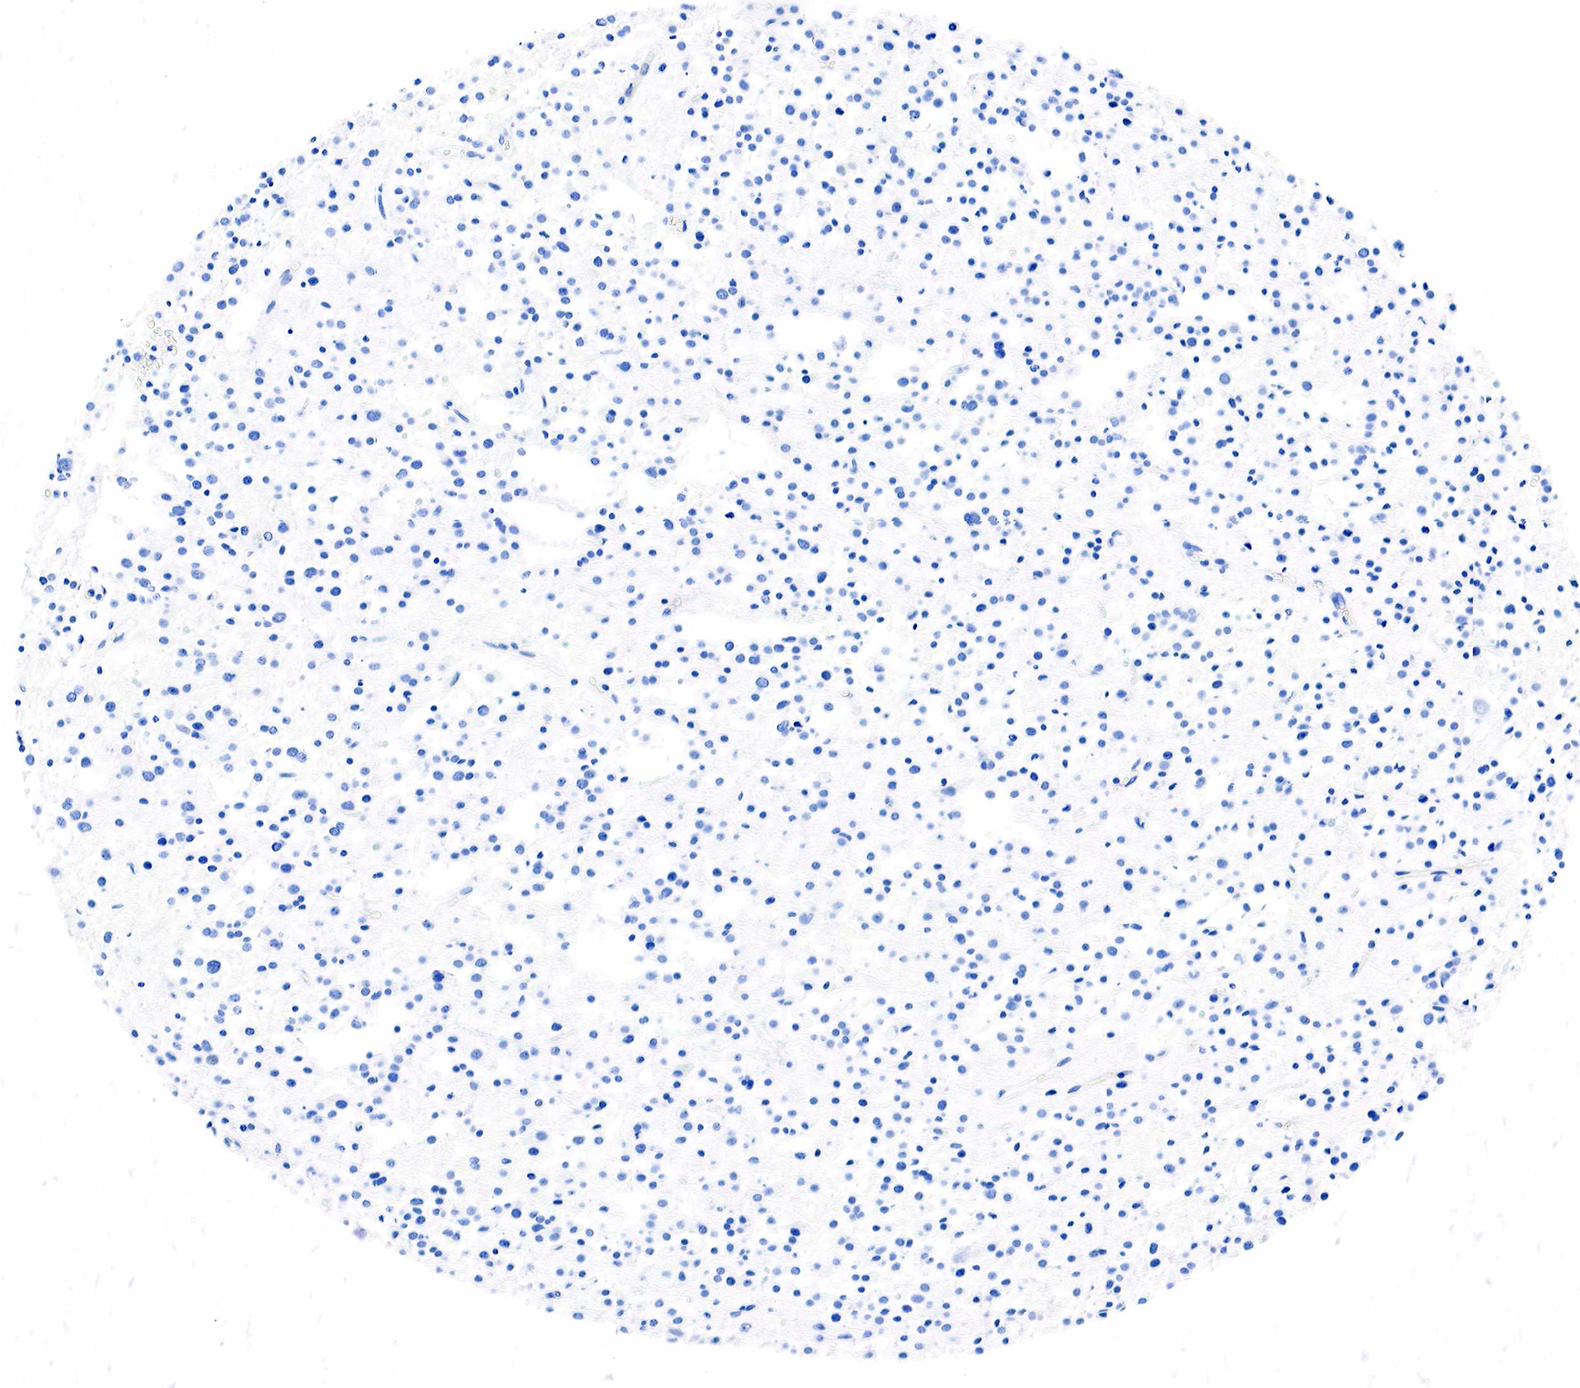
{"staining": {"intensity": "negative", "quantity": "none", "location": "none"}, "tissue": "glioma", "cell_type": "Tumor cells", "image_type": "cancer", "snomed": [{"axis": "morphology", "description": "Glioma, malignant, Low grade"}, {"axis": "topography", "description": "Brain"}], "caption": "Protein analysis of glioma demonstrates no significant staining in tumor cells.", "gene": "ESR1", "patient": {"sex": "female", "age": 36}}